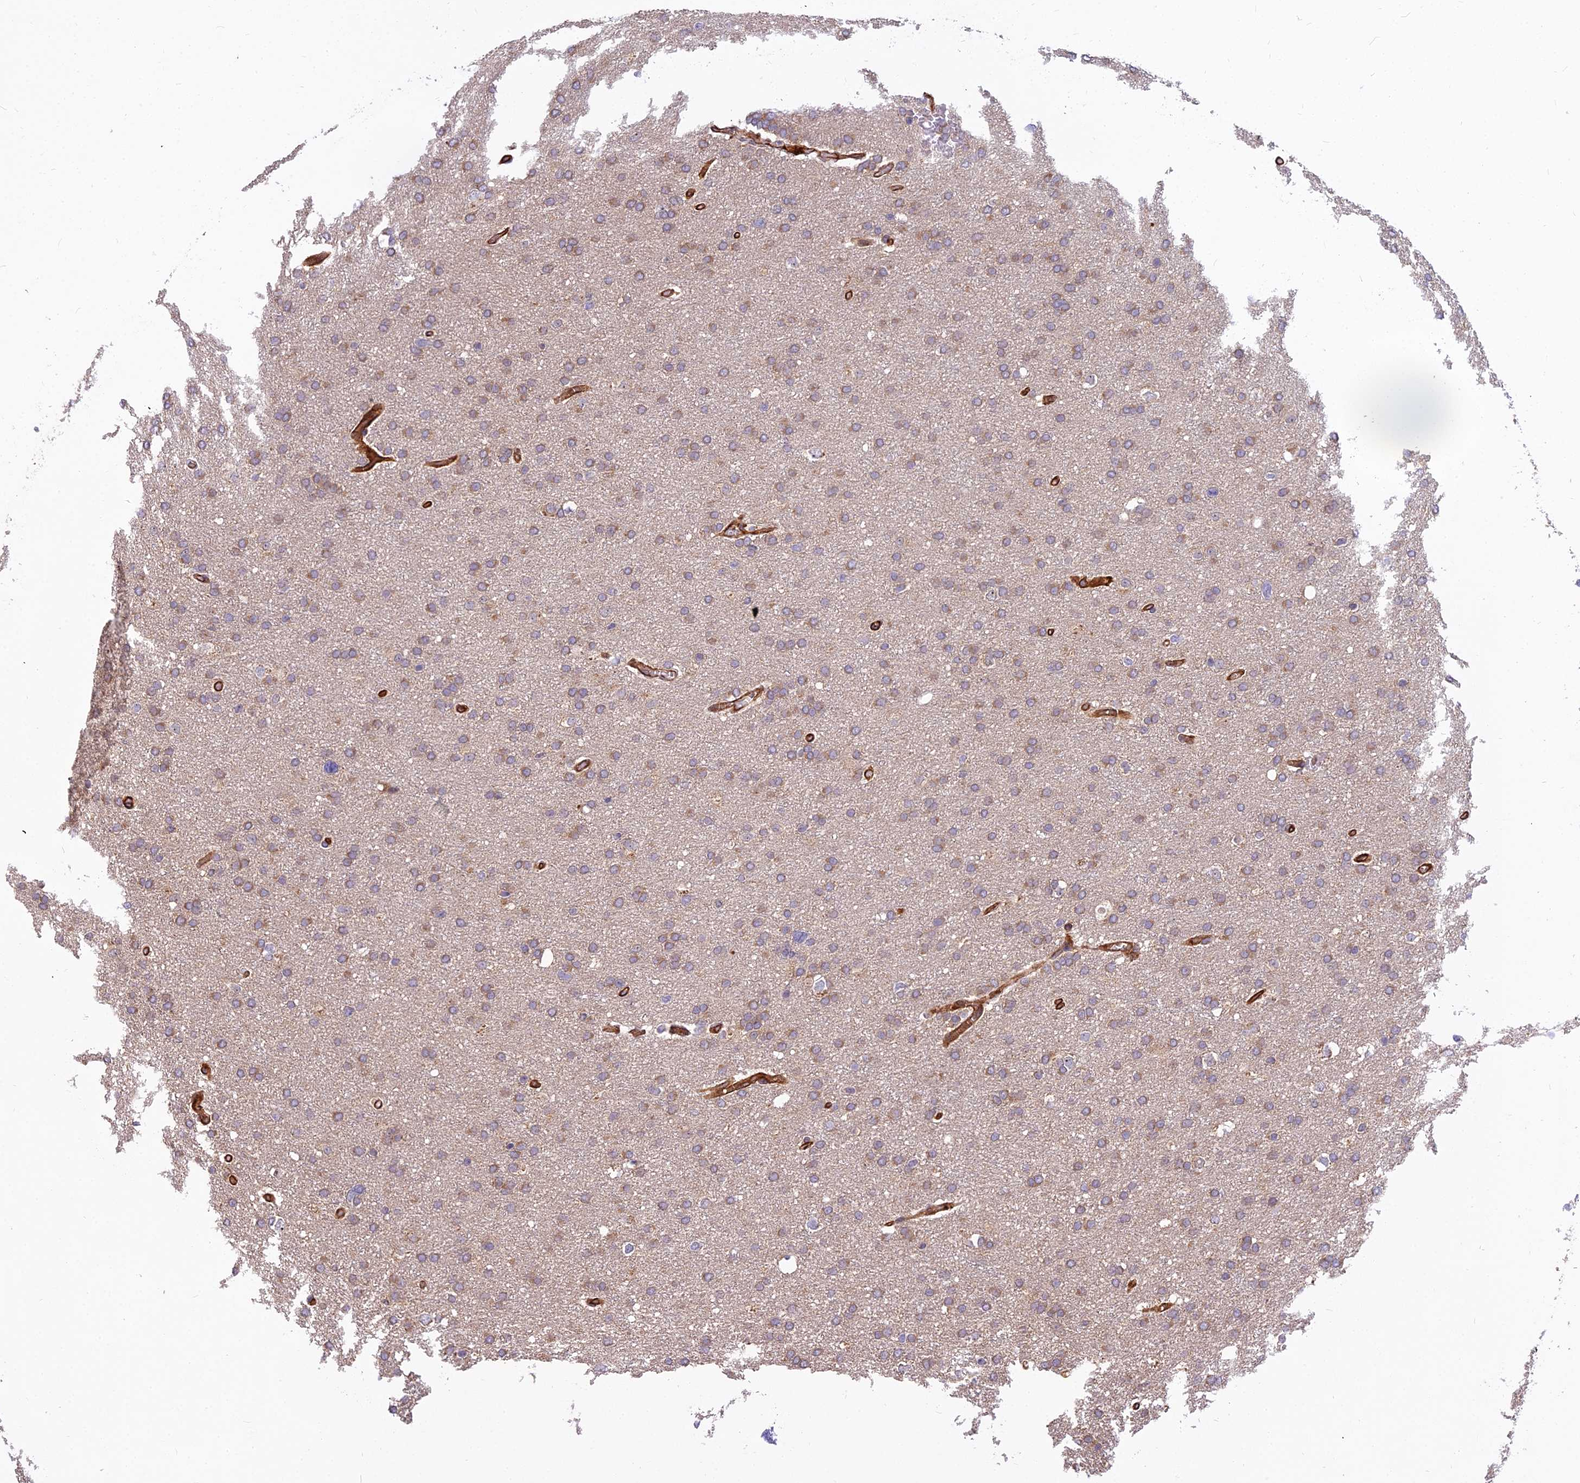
{"staining": {"intensity": "moderate", "quantity": ">75%", "location": "cytoplasmic/membranous"}, "tissue": "glioma", "cell_type": "Tumor cells", "image_type": "cancer", "snomed": [{"axis": "morphology", "description": "Glioma, malignant, High grade"}, {"axis": "topography", "description": "Cerebral cortex"}], "caption": "Glioma stained with DAB immunohistochemistry shows medium levels of moderate cytoplasmic/membranous positivity in approximately >75% of tumor cells.", "gene": "TCEA3", "patient": {"sex": "female", "age": 36}}